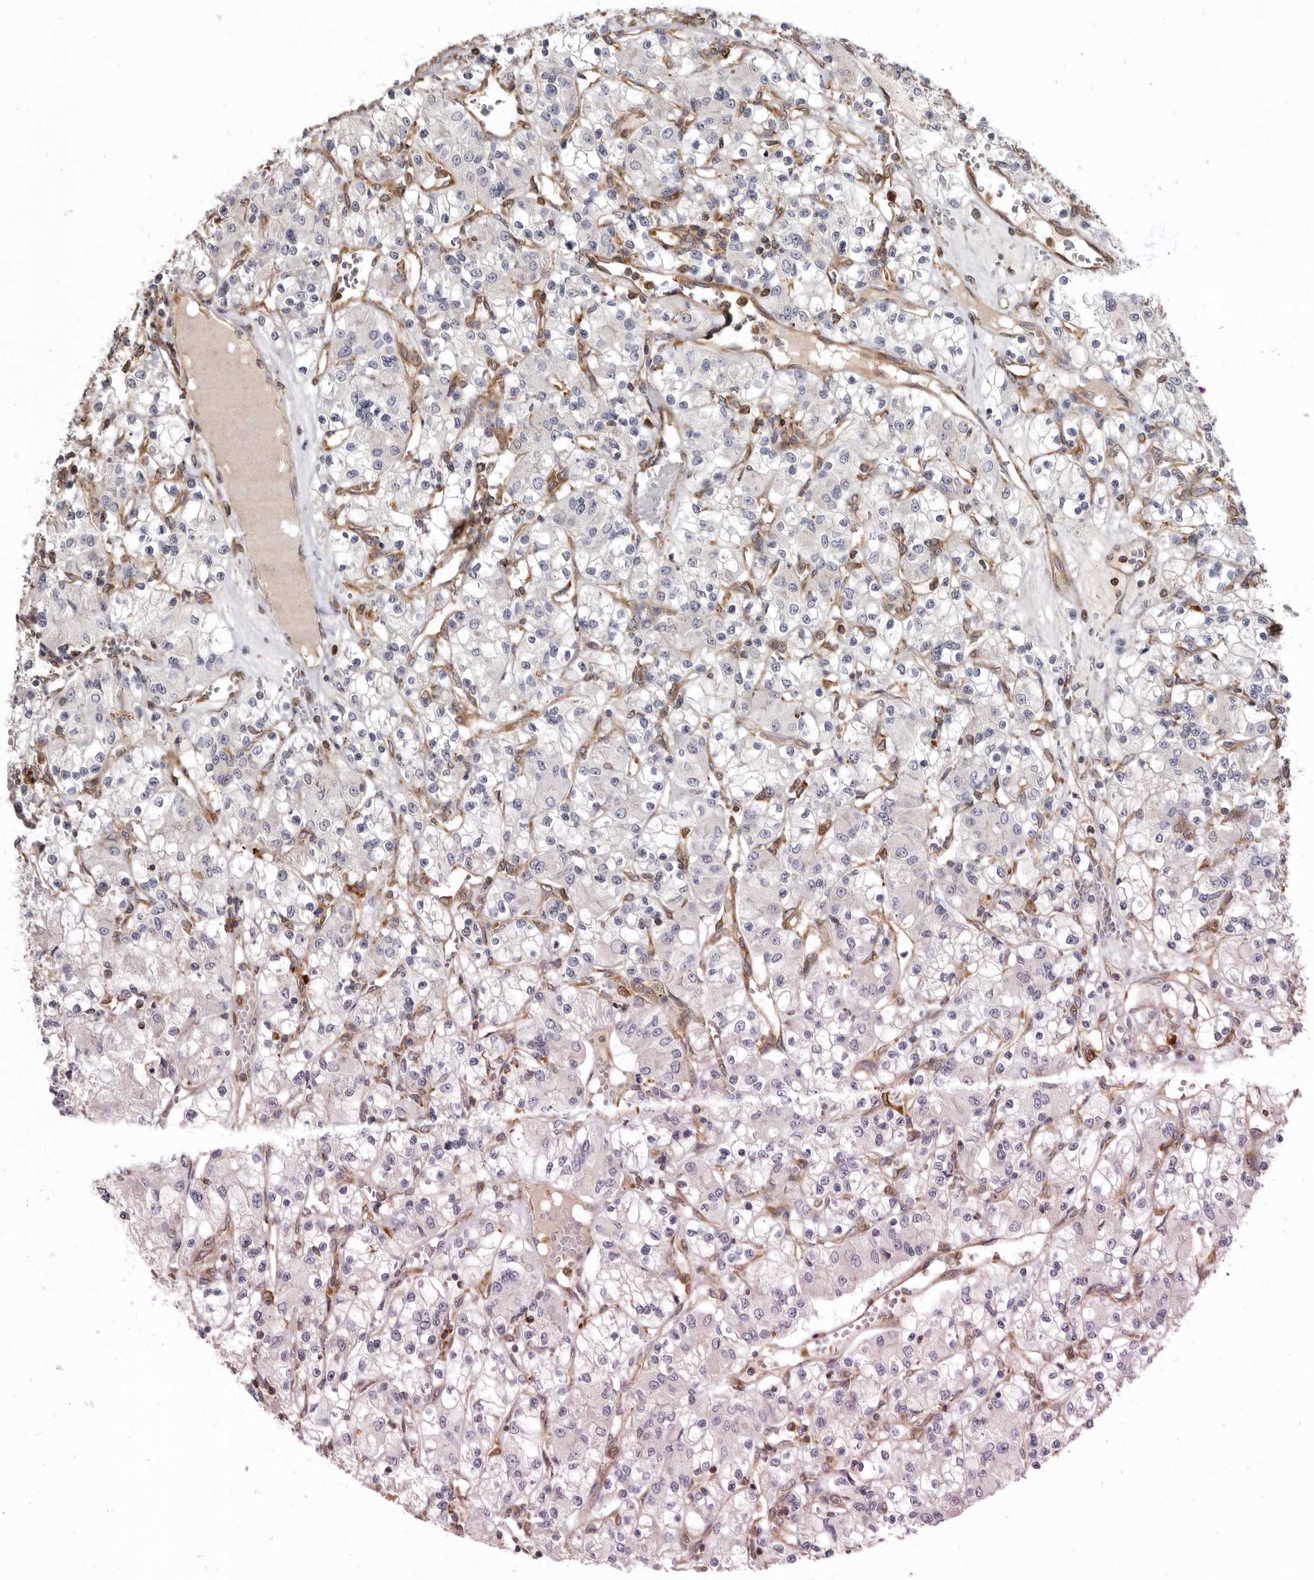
{"staining": {"intensity": "negative", "quantity": "none", "location": "none"}, "tissue": "renal cancer", "cell_type": "Tumor cells", "image_type": "cancer", "snomed": [{"axis": "morphology", "description": "Adenocarcinoma, NOS"}, {"axis": "topography", "description": "Kidney"}], "caption": "Human renal cancer stained for a protein using IHC displays no staining in tumor cells.", "gene": "CBL", "patient": {"sex": "female", "age": 59}}